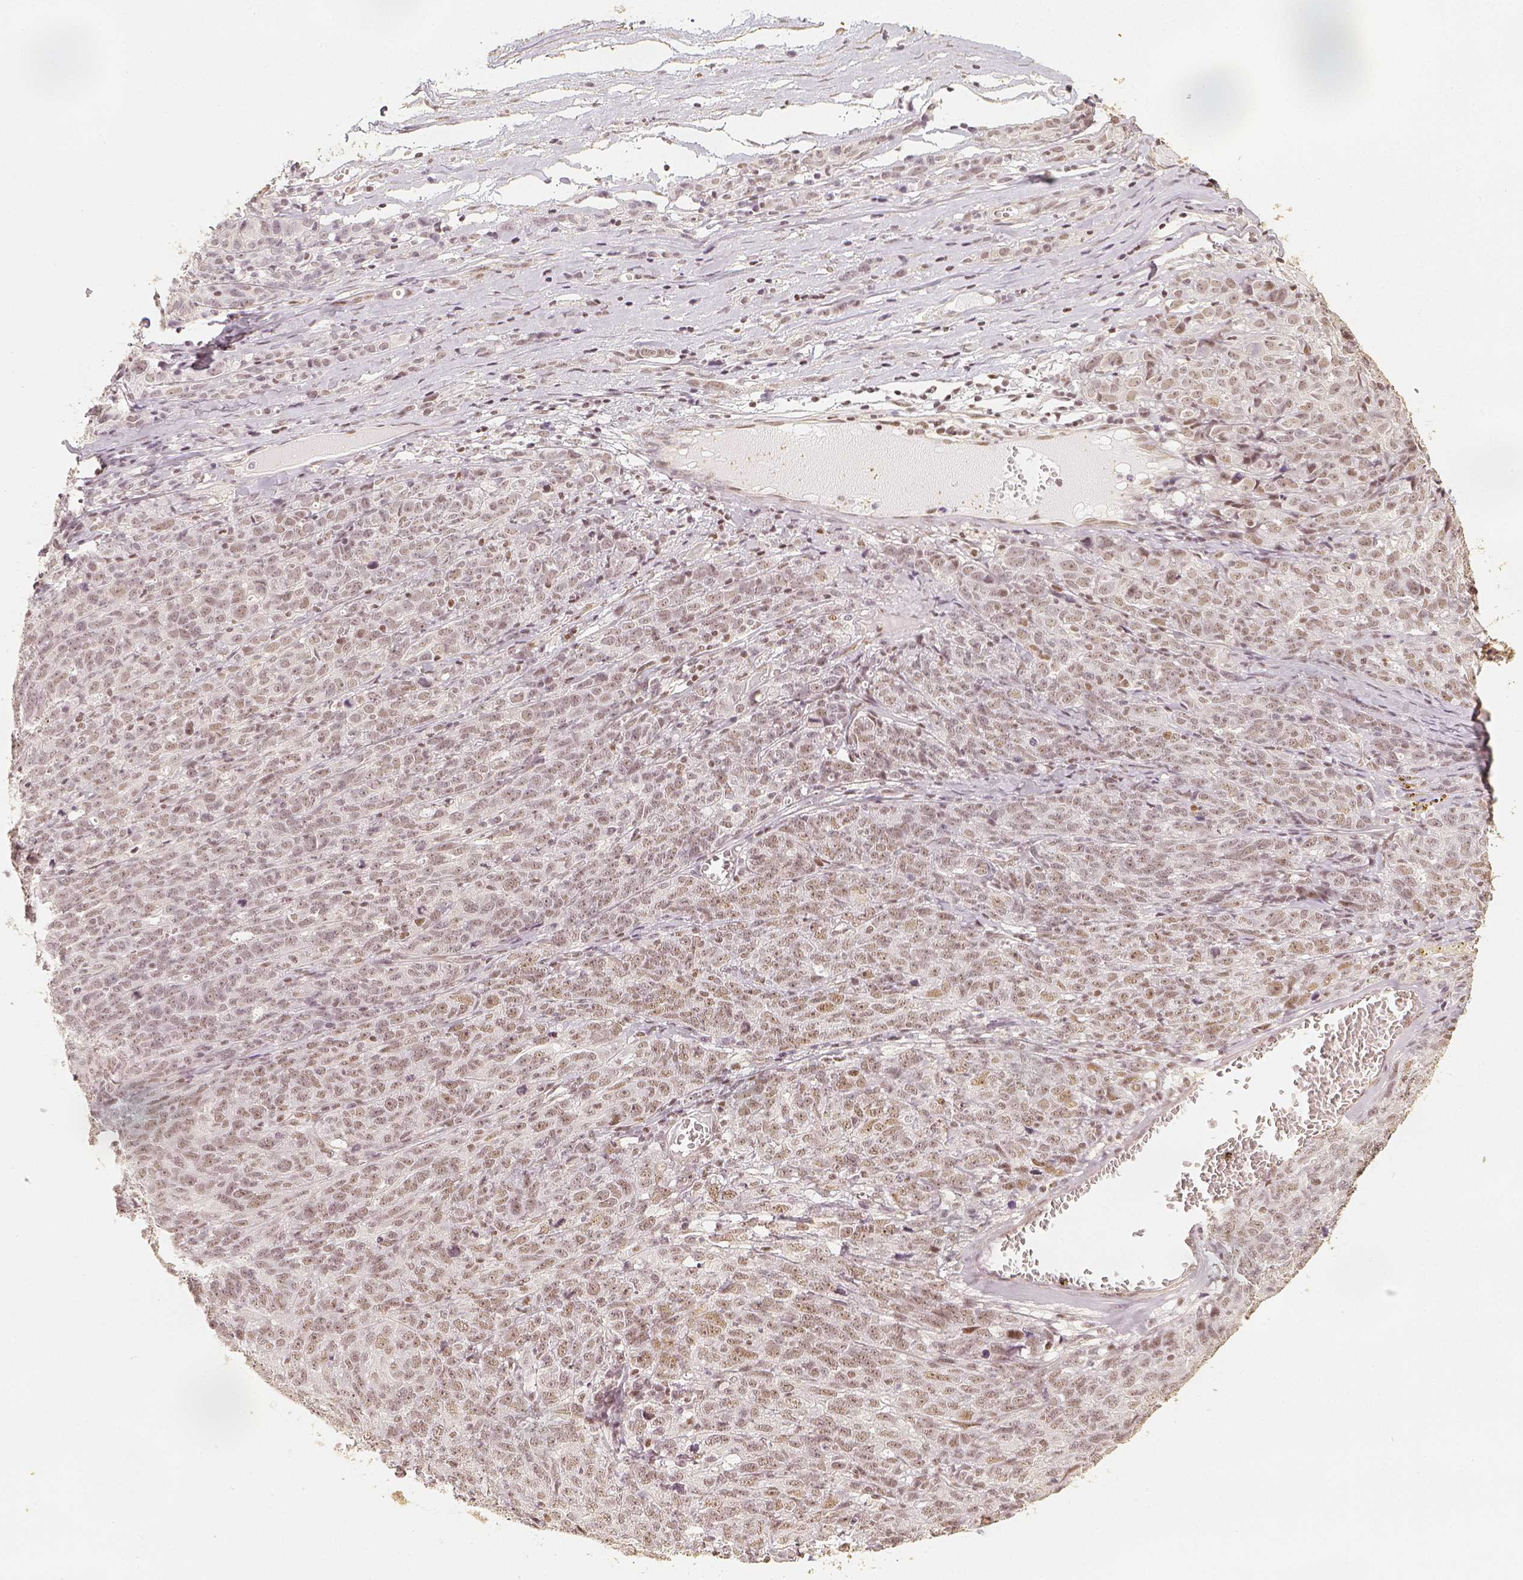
{"staining": {"intensity": "weak", "quantity": ">75%", "location": "nuclear"}, "tissue": "ovarian cancer", "cell_type": "Tumor cells", "image_type": "cancer", "snomed": [{"axis": "morphology", "description": "Cystadenocarcinoma, serous, NOS"}, {"axis": "topography", "description": "Ovary"}], "caption": "The image shows immunohistochemical staining of ovarian cancer. There is weak nuclear positivity is identified in about >75% of tumor cells. (DAB (3,3'-diaminobenzidine) IHC with brightfield microscopy, high magnification).", "gene": "HDAC1", "patient": {"sex": "female", "age": 71}}